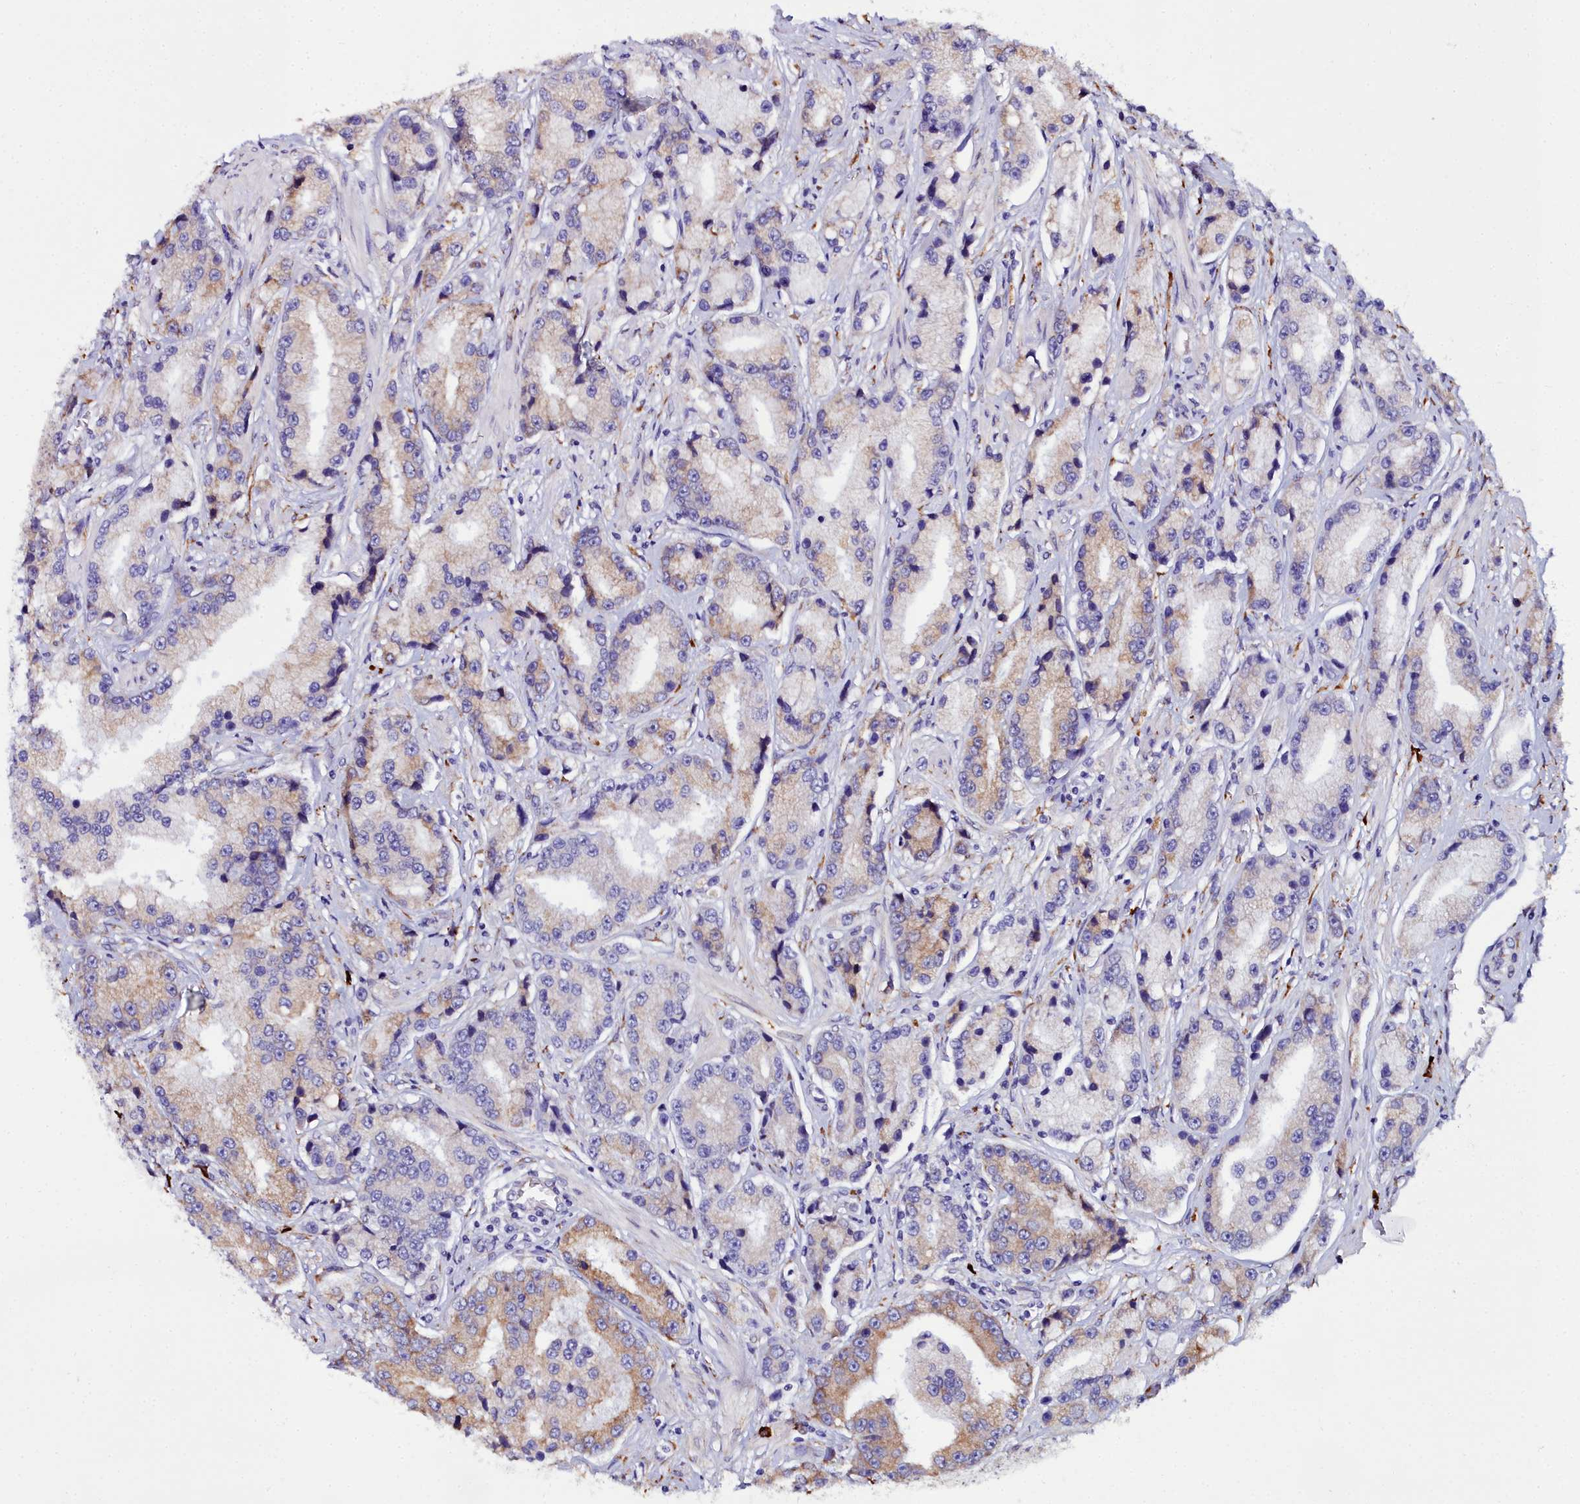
{"staining": {"intensity": "moderate", "quantity": "<25%", "location": "cytoplasmic/membranous"}, "tissue": "prostate cancer", "cell_type": "Tumor cells", "image_type": "cancer", "snomed": [{"axis": "morphology", "description": "Adenocarcinoma, High grade"}, {"axis": "topography", "description": "Prostate"}], "caption": "There is low levels of moderate cytoplasmic/membranous staining in tumor cells of prostate cancer, as demonstrated by immunohistochemical staining (brown color).", "gene": "TXNDC5", "patient": {"sex": "male", "age": 74}}